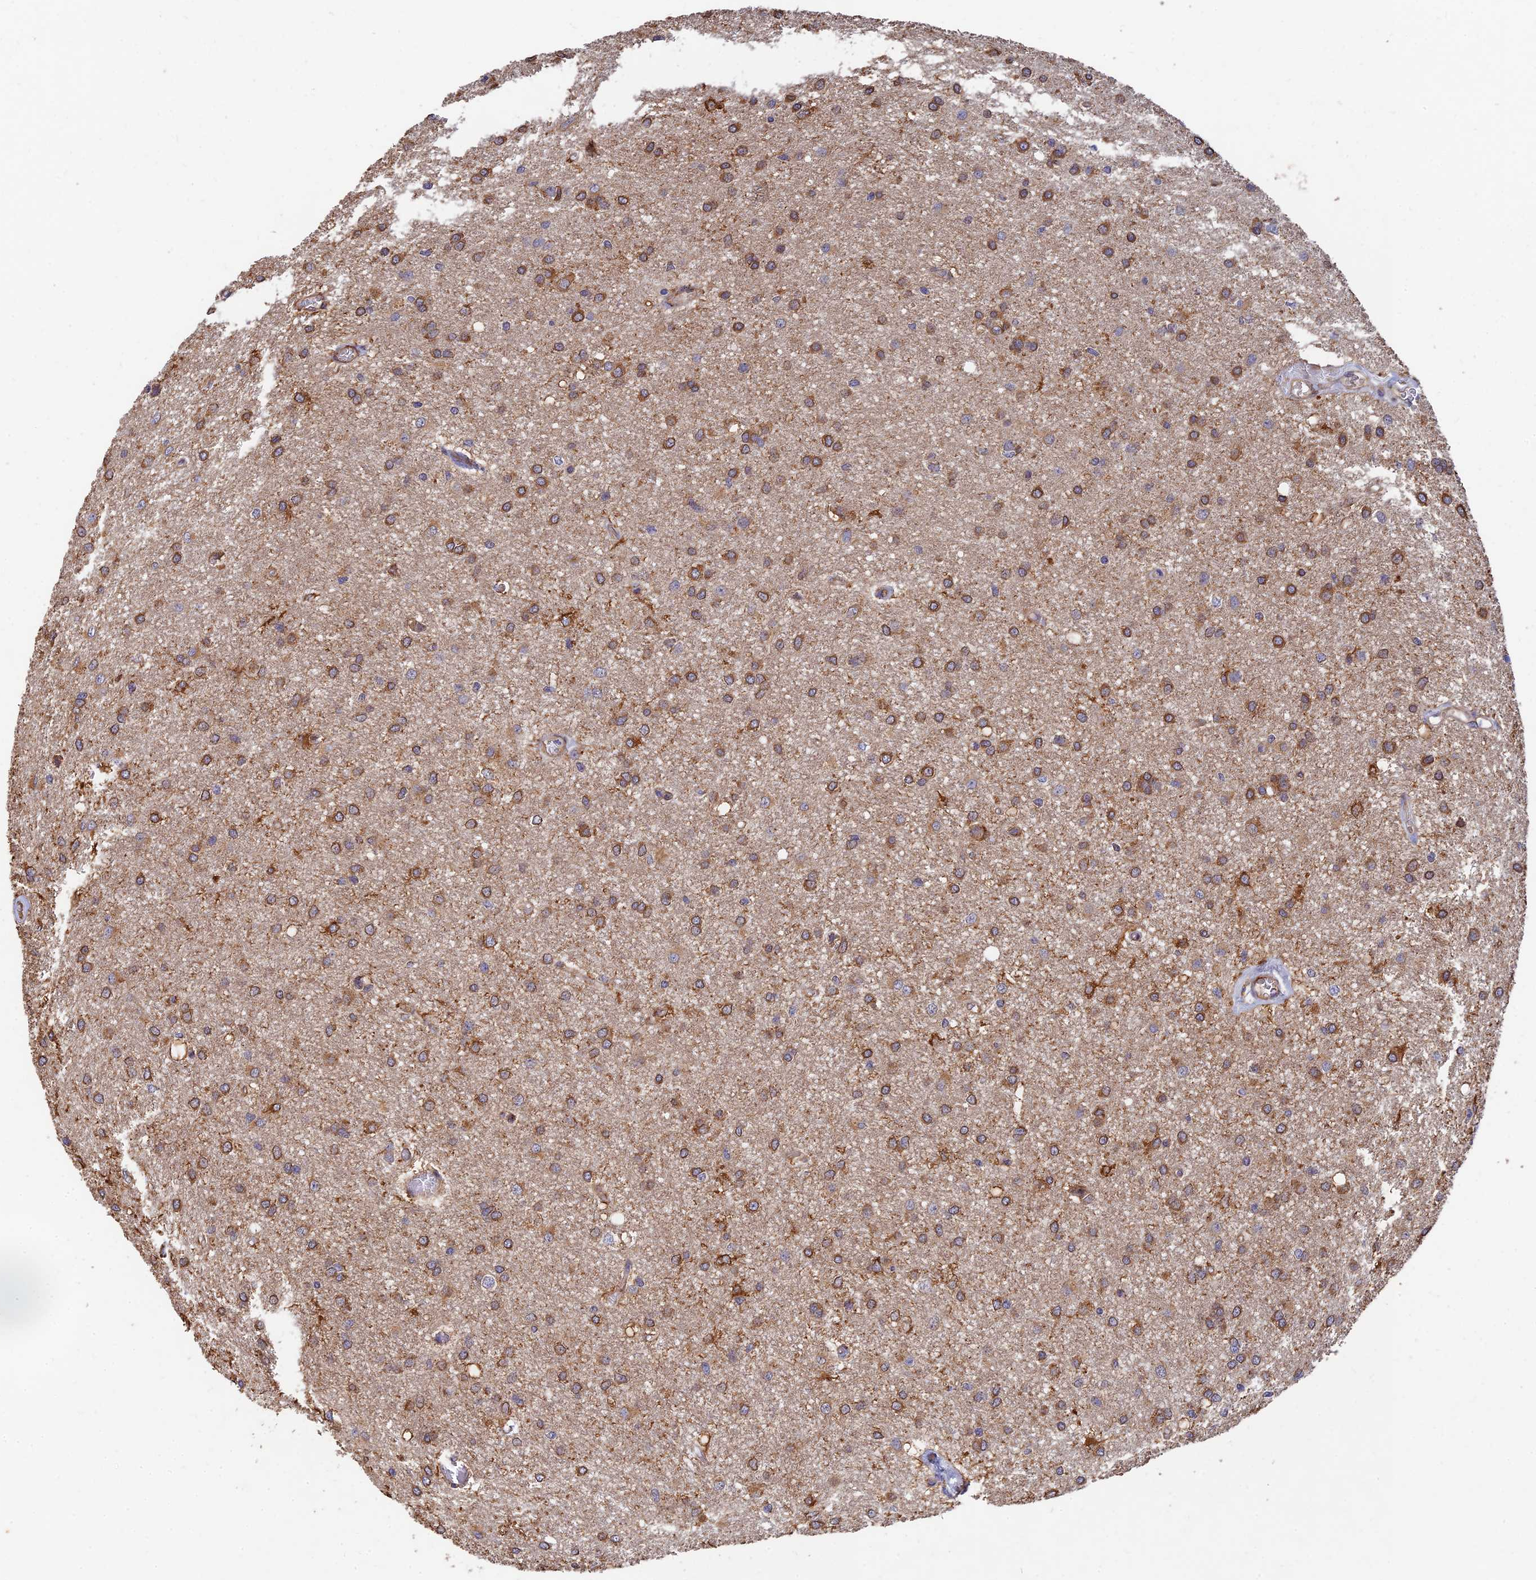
{"staining": {"intensity": "moderate", "quantity": "25%-75%", "location": "cytoplasmic/membranous"}, "tissue": "glioma", "cell_type": "Tumor cells", "image_type": "cancer", "snomed": [{"axis": "morphology", "description": "Glioma, malignant, High grade"}, {"axis": "topography", "description": "Brain"}], "caption": "Immunohistochemical staining of human glioma displays medium levels of moderate cytoplasmic/membranous protein expression in about 25%-75% of tumor cells. (DAB (3,3'-diaminobenzidine) IHC with brightfield microscopy, high magnification).", "gene": "SLC38A11", "patient": {"sex": "female", "age": 50}}